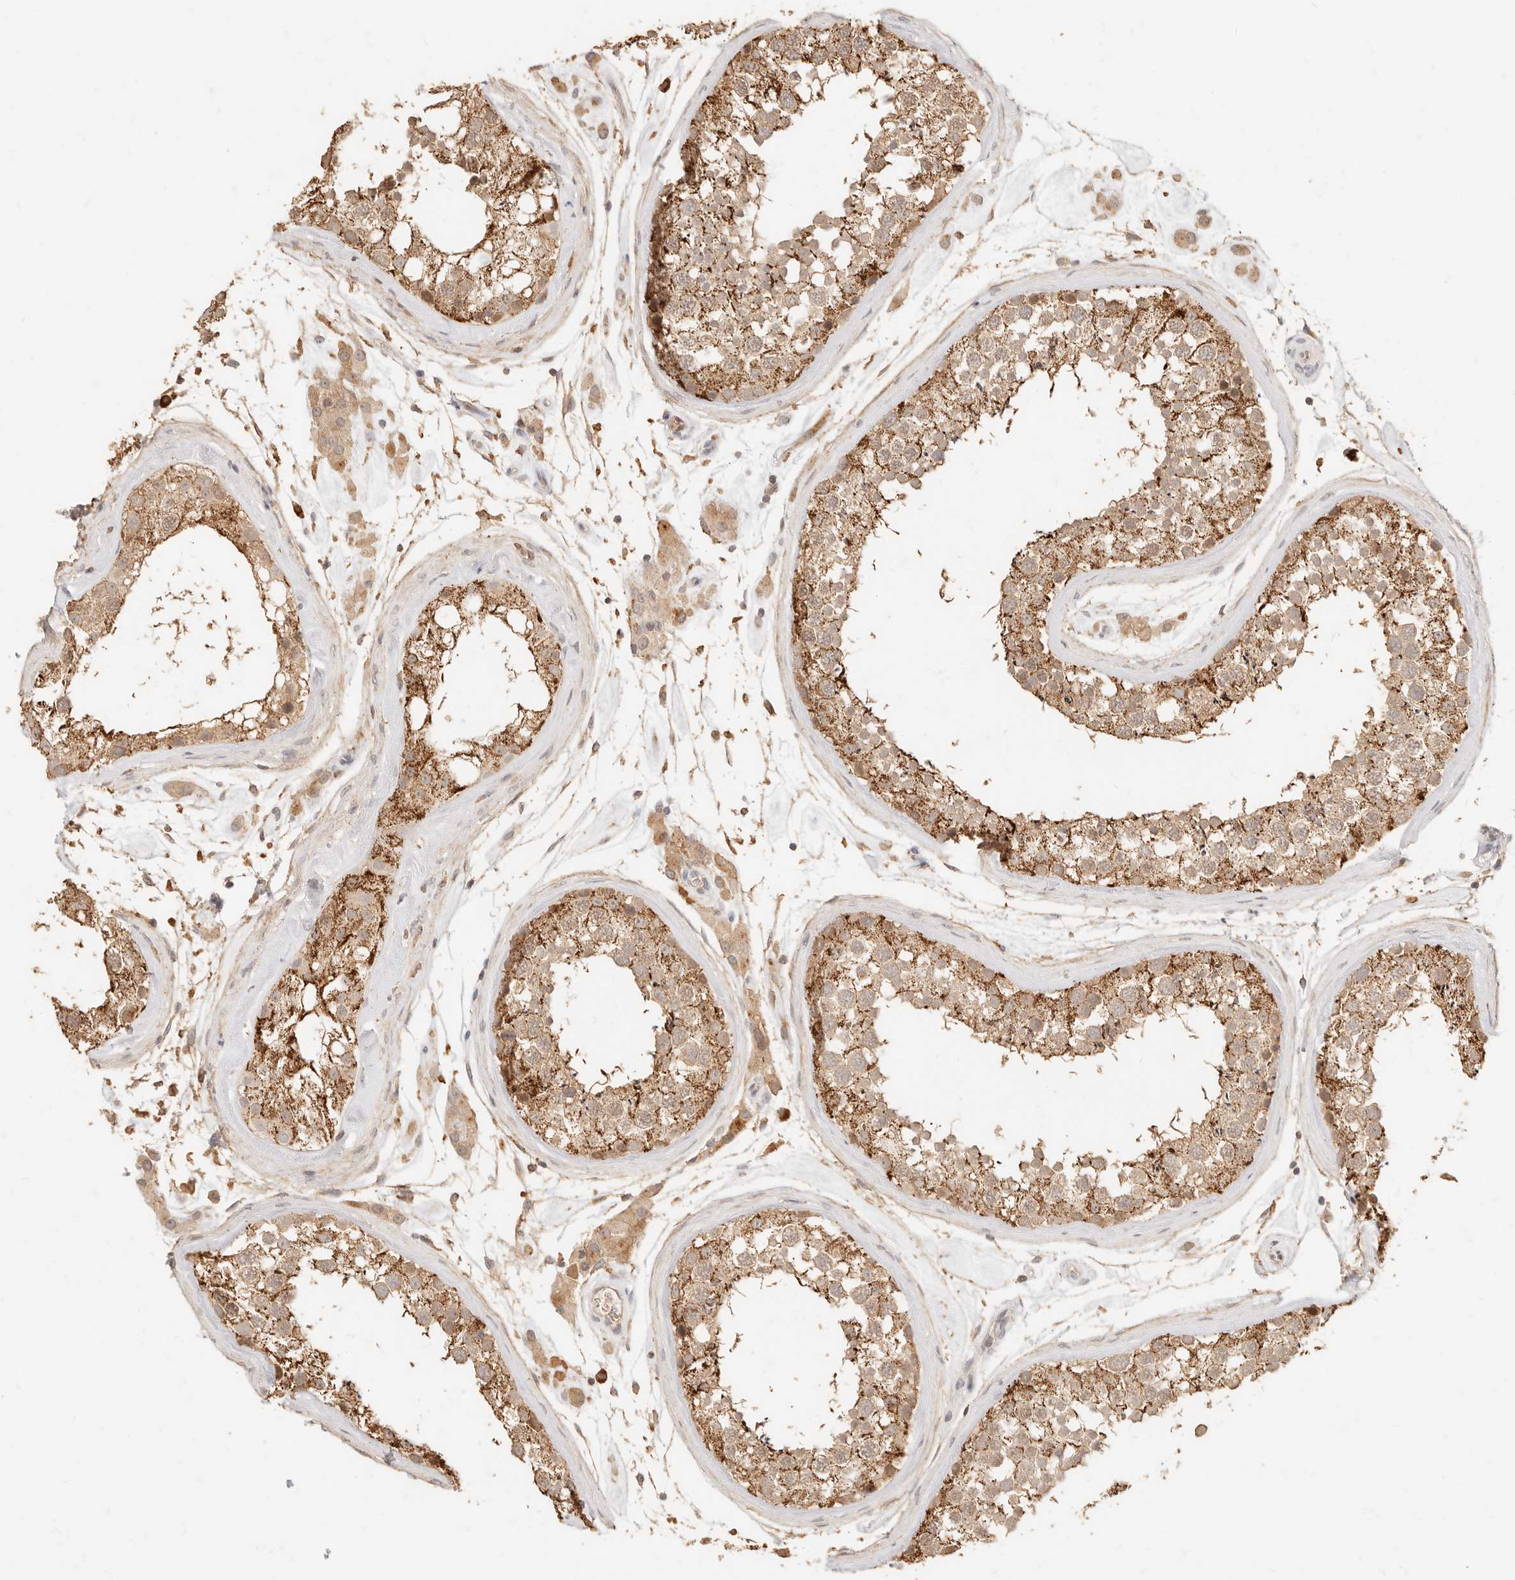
{"staining": {"intensity": "moderate", "quantity": ">75%", "location": "cytoplasmic/membranous"}, "tissue": "testis", "cell_type": "Cells in seminiferous ducts", "image_type": "normal", "snomed": [{"axis": "morphology", "description": "Normal tissue, NOS"}, {"axis": "topography", "description": "Testis"}], "caption": "Testis stained with IHC reveals moderate cytoplasmic/membranous expression in approximately >75% of cells in seminiferous ducts. Immunohistochemistry (ihc) stains the protein of interest in brown and the nuclei are stained blue.", "gene": "TMTC2", "patient": {"sex": "male", "age": 46}}